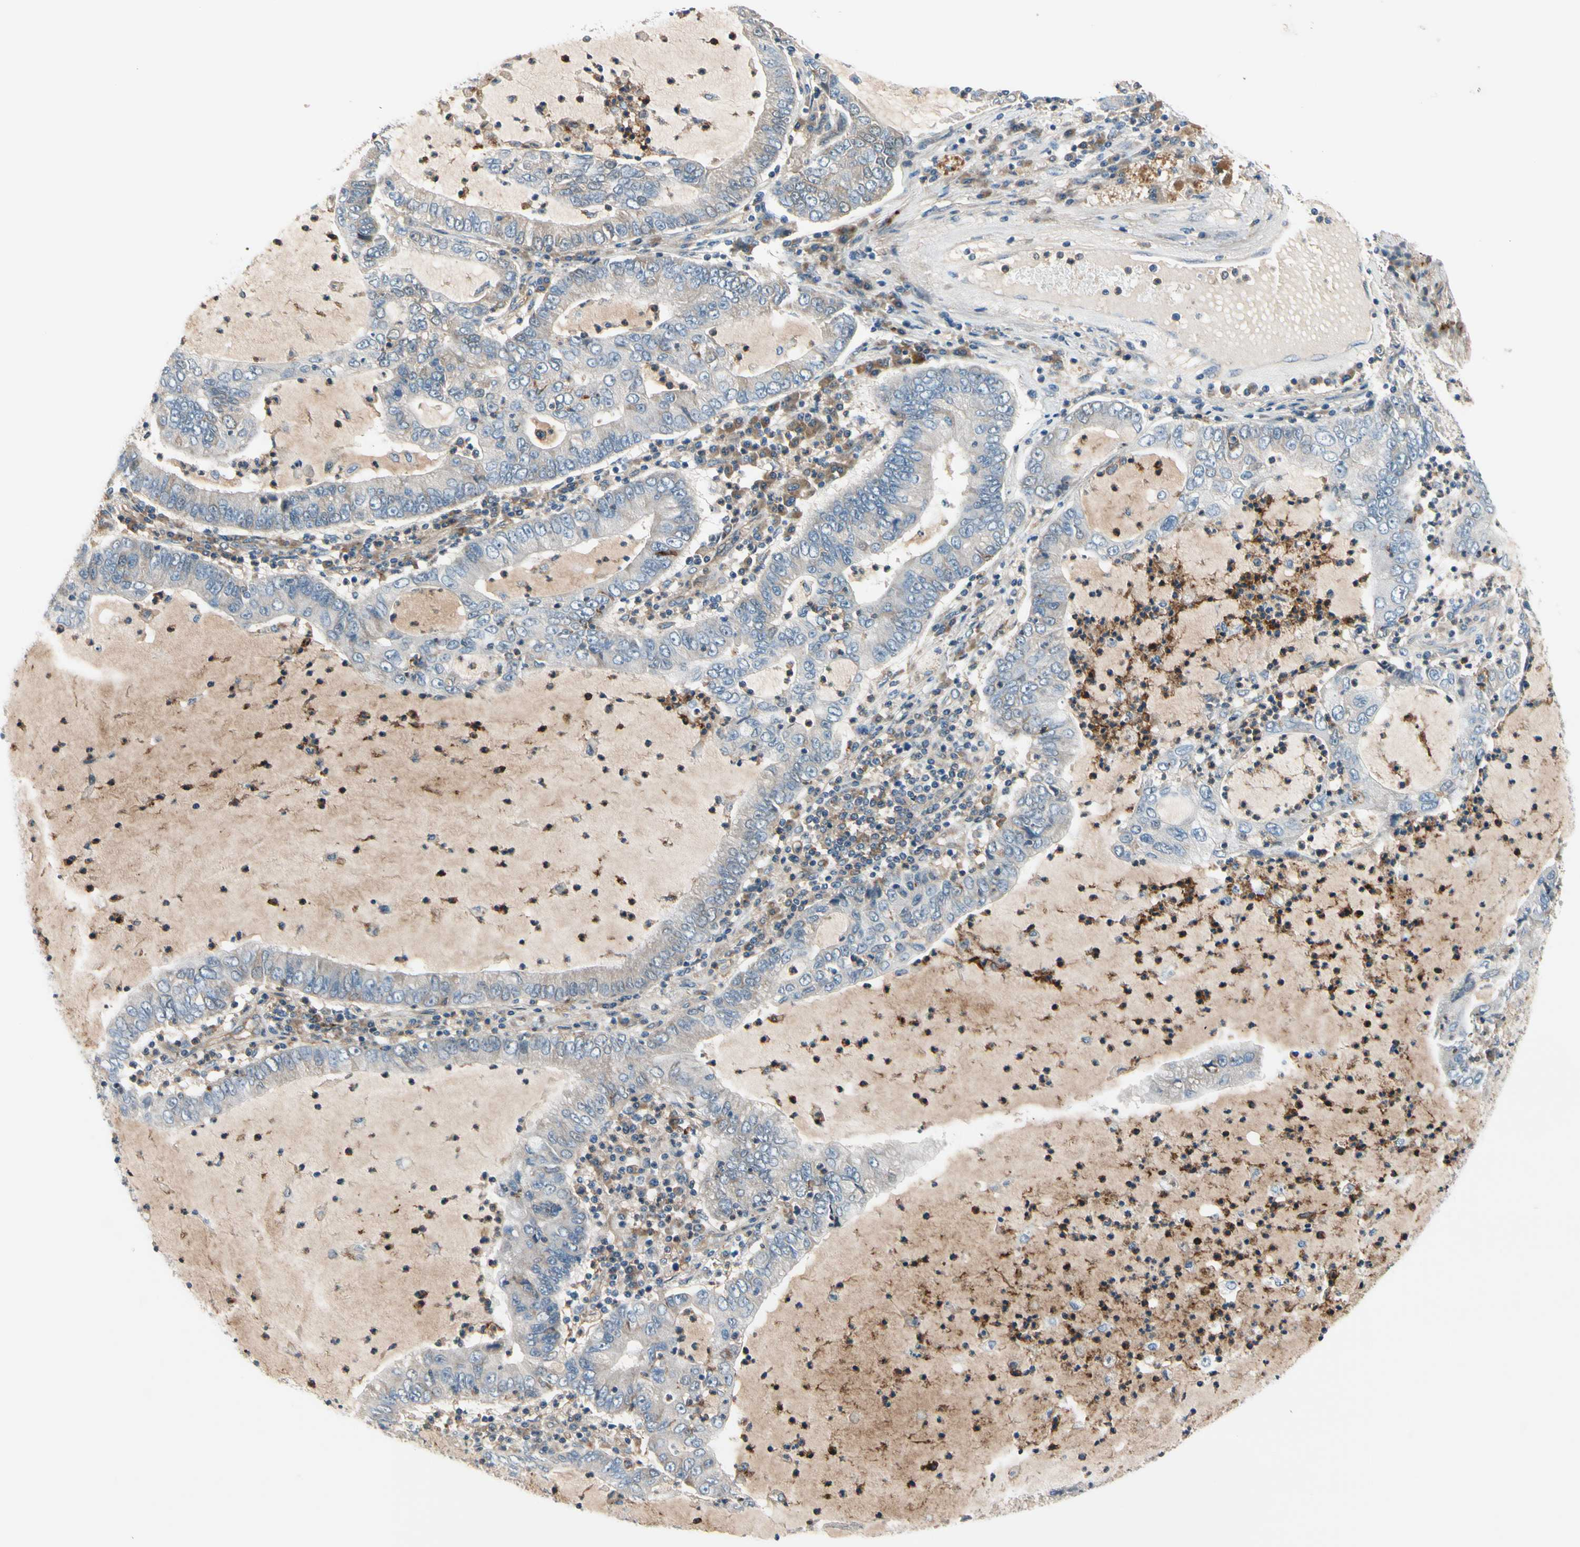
{"staining": {"intensity": "negative", "quantity": "none", "location": "none"}, "tissue": "lung cancer", "cell_type": "Tumor cells", "image_type": "cancer", "snomed": [{"axis": "morphology", "description": "Adenocarcinoma, NOS"}, {"axis": "topography", "description": "Lung"}], "caption": "Tumor cells show no significant positivity in lung cancer.", "gene": "SIGLEC5", "patient": {"sex": "female", "age": 51}}